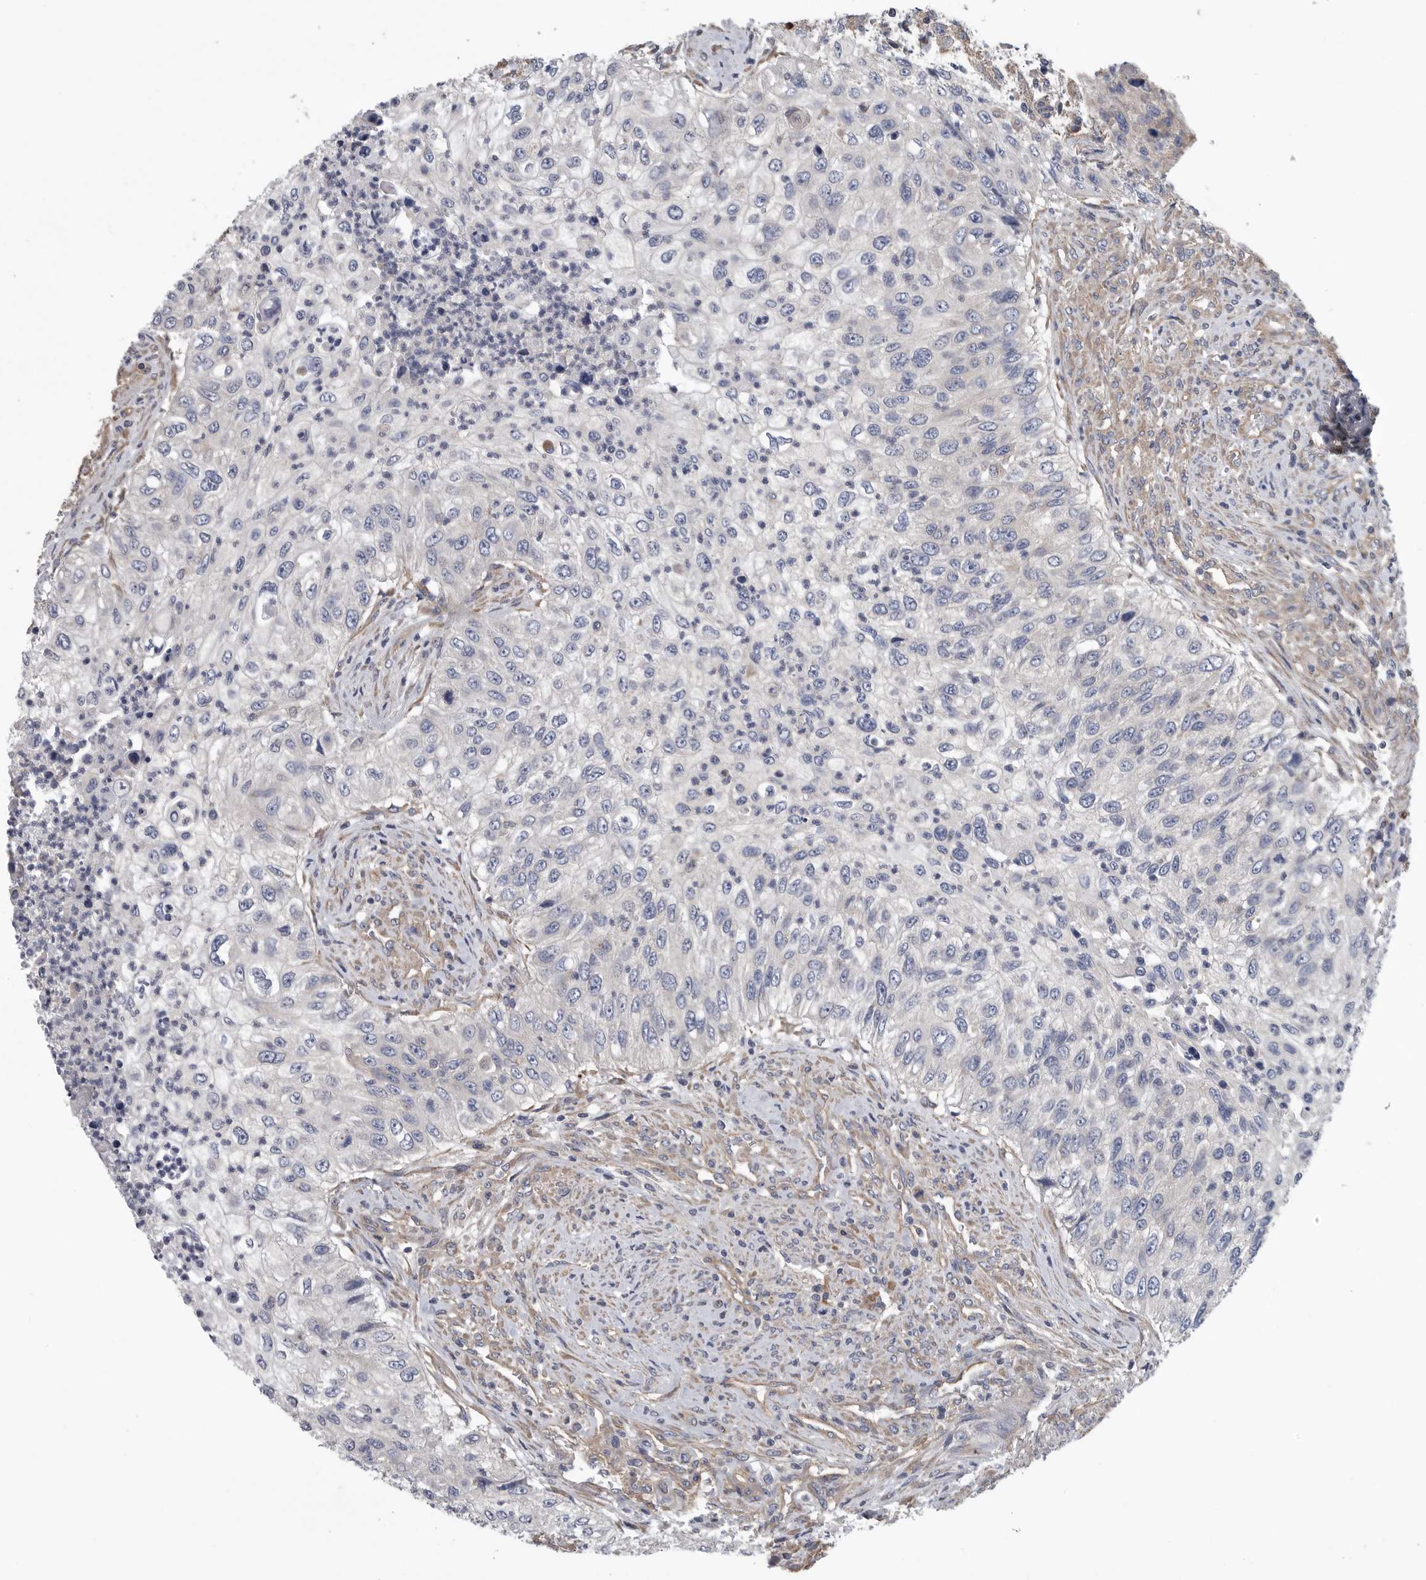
{"staining": {"intensity": "negative", "quantity": "none", "location": "none"}, "tissue": "urothelial cancer", "cell_type": "Tumor cells", "image_type": "cancer", "snomed": [{"axis": "morphology", "description": "Urothelial carcinoma, High grade"}, {"axis": "topography", "description": "Urinary bladder"}], "caption": "Urothelial carcinoma (high-grade) stained for a protein using immunohistochemistry exhibits no expression tumor cells.", "gene": "OXR1", "patient": {"sex": "female", "age": 60}}